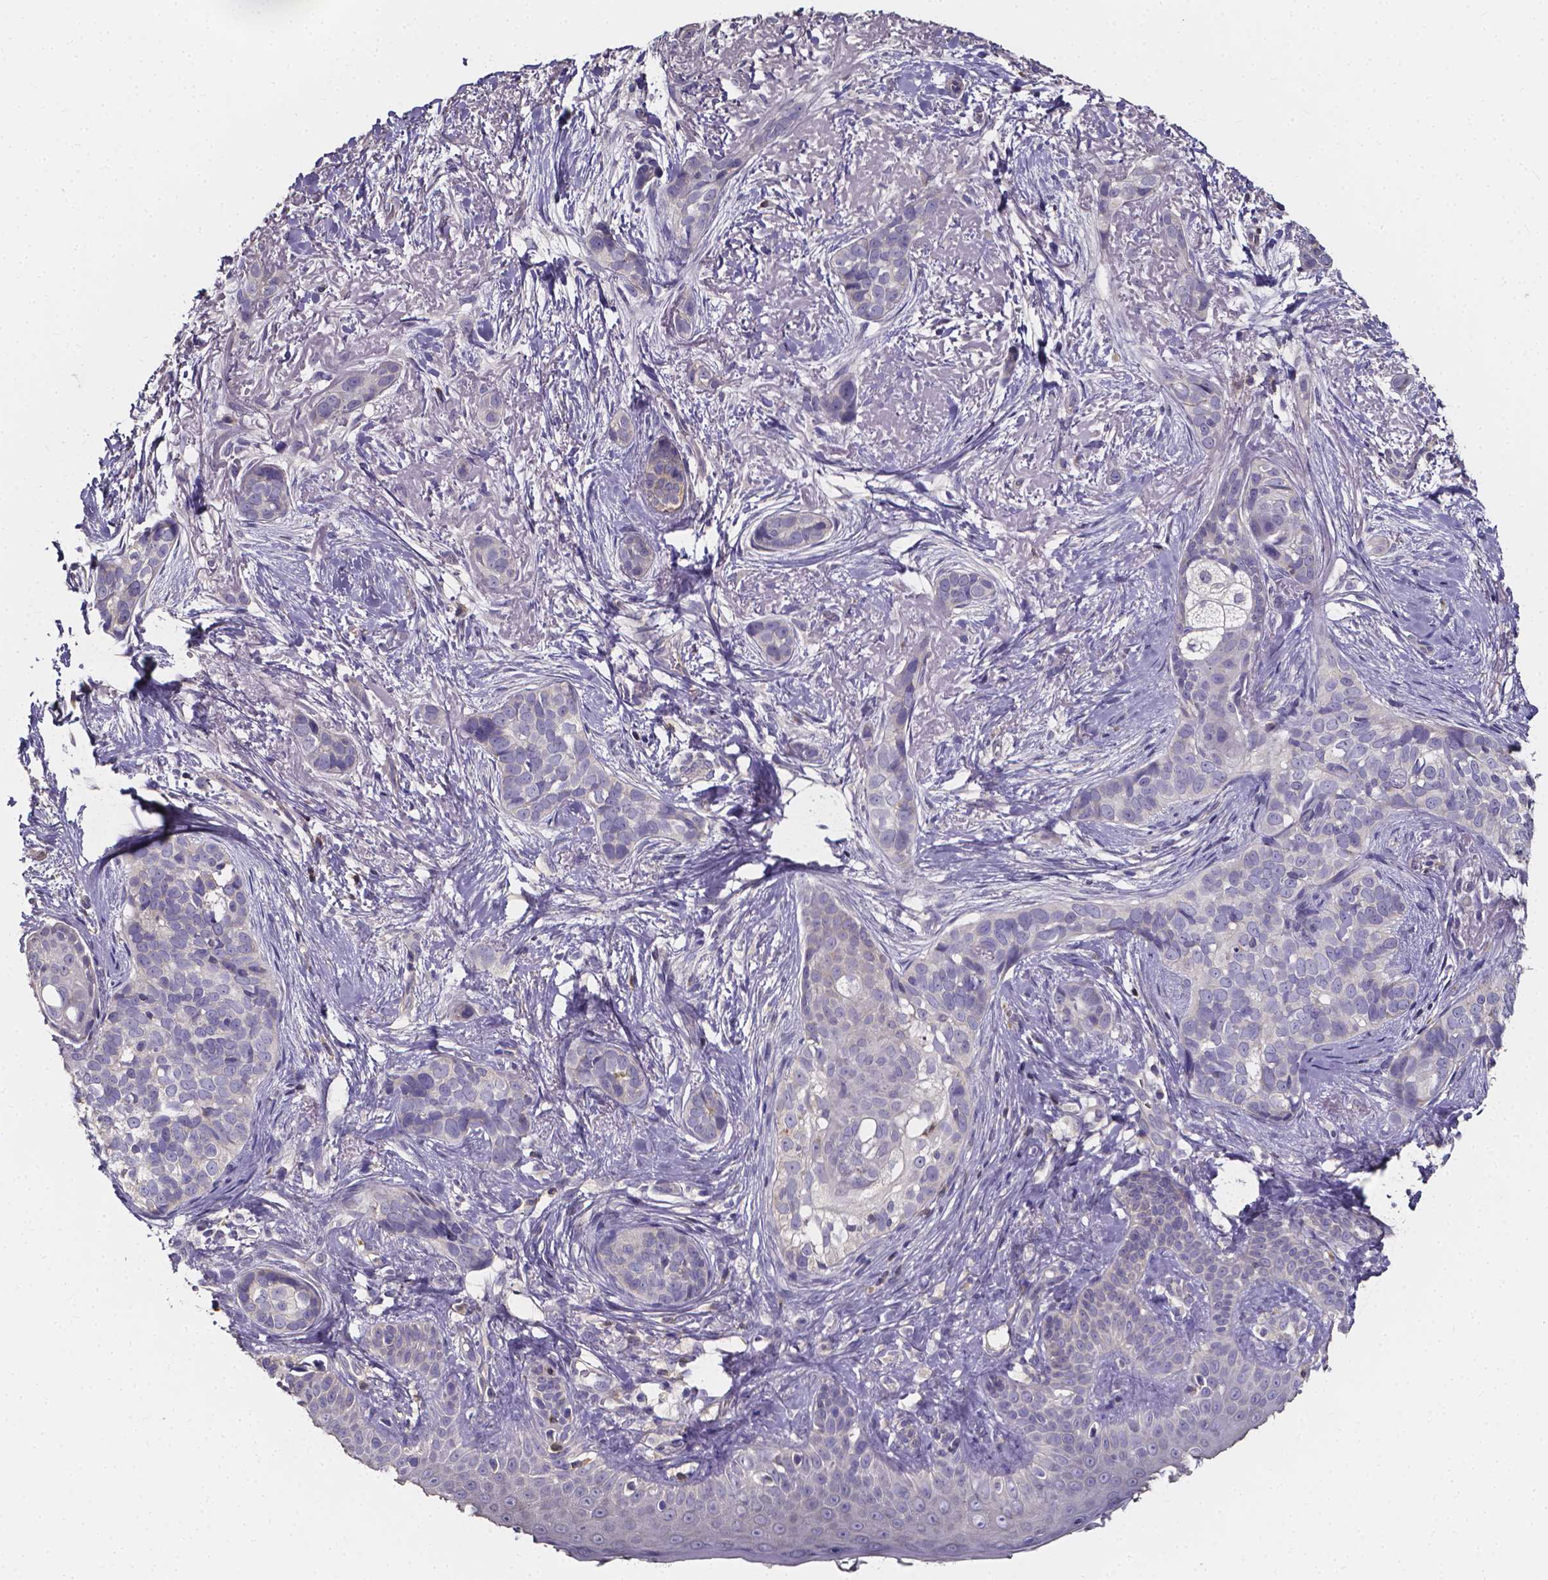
{"staining": {"intensity": "negative", "quantity": "none", "location": "none"}, "tissue": "skin cancer", "cell_type": "Tumor cells", "image_type": "cancer", "snomed": [{"axis": "morphology", "description": "Basal cell carcinoma"}, {"axis": "topography", "description": "Skin"}], "caption": "This is a micrograph of IHC staining of basal cell carcinoma (skin), which shows no positivity in tumor cells.", "gene": "THEMIS", "patient": {"sex": "male", "age": 87}}